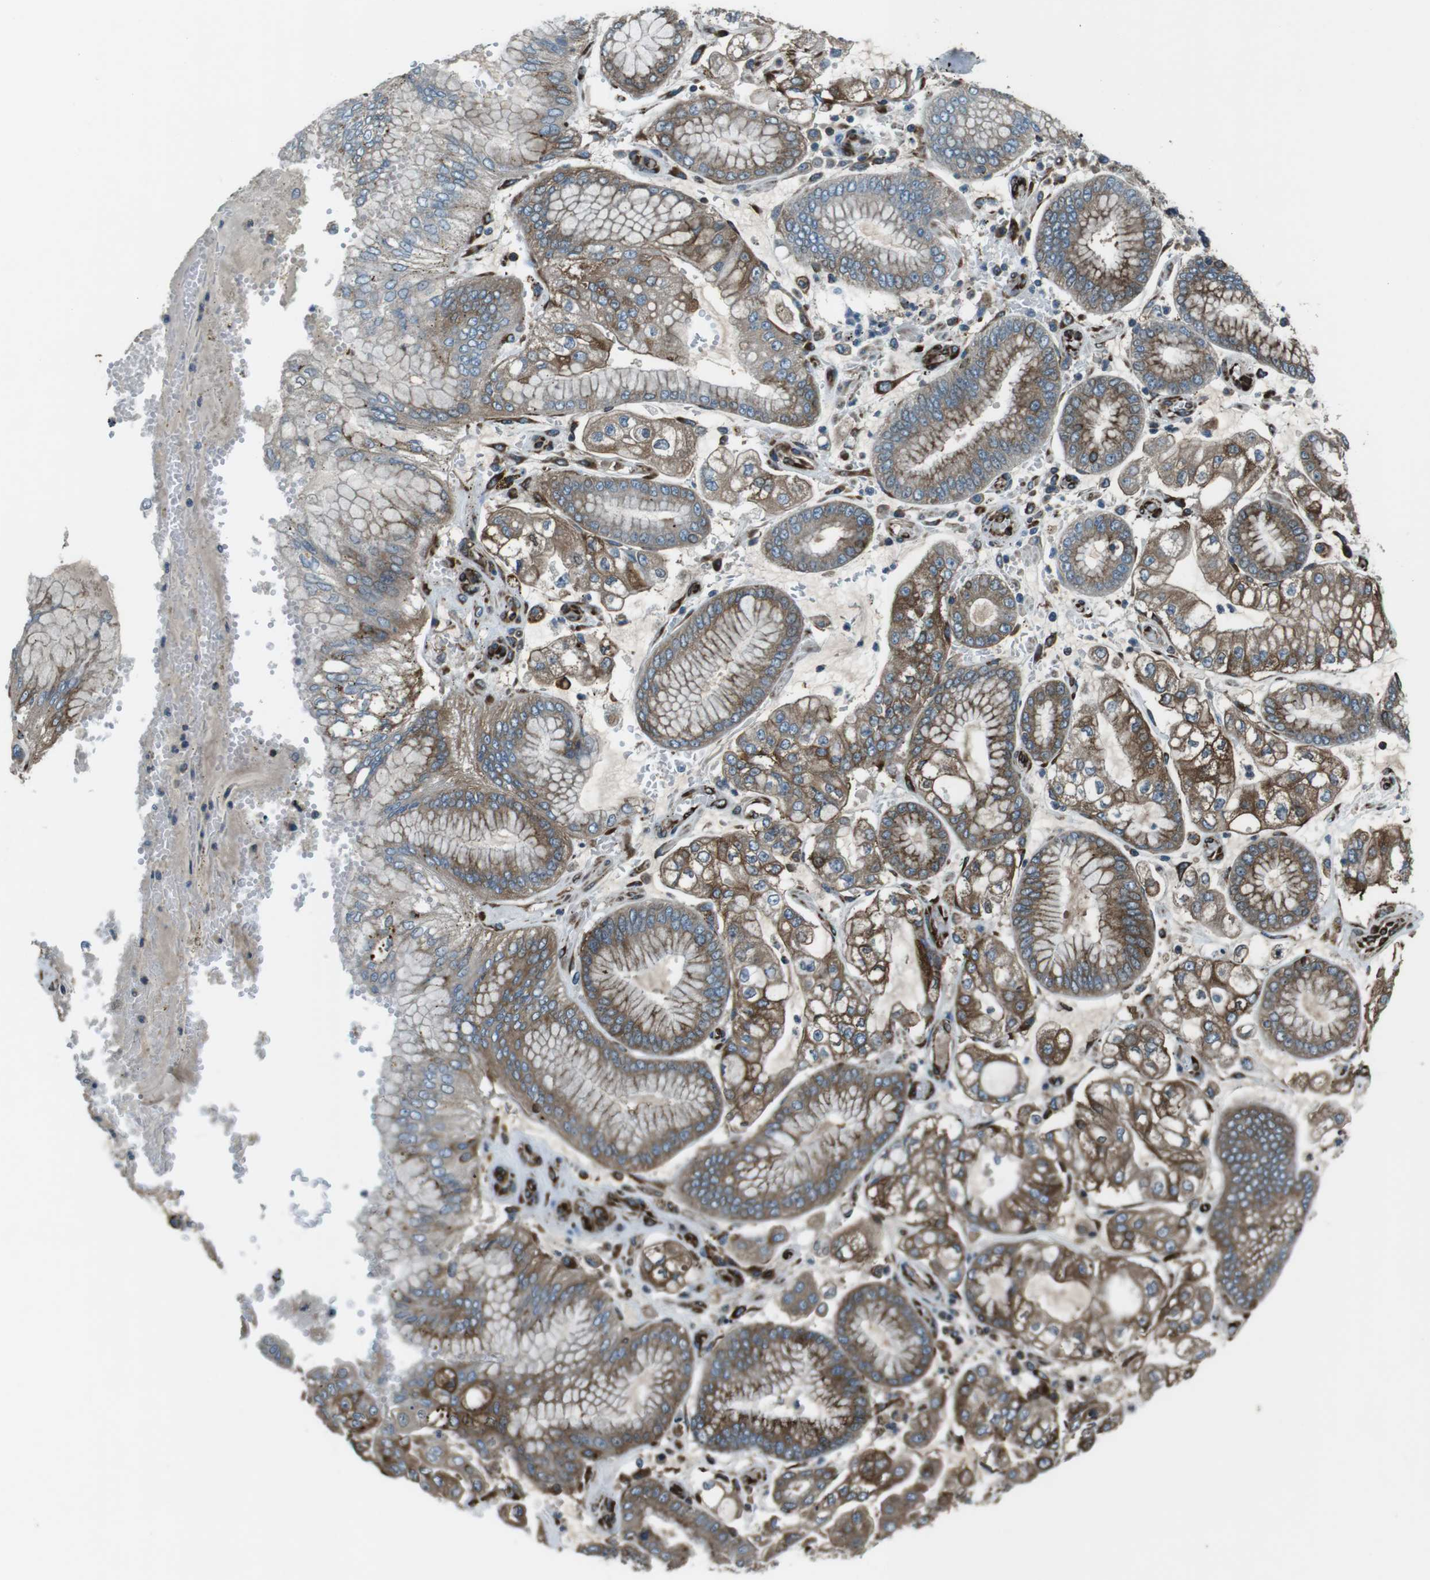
{"staining": {"intensity": "moderate", "quantity": ">75%", "location": "cytoplasmic/membranous"}, "tissue": "stomach cancer", "cell_type": "Tumor cells", "image_type": "cancer", "snomed": [{"axis": "morphology", "description": "Adenocarcinoma, NOS"}, {"axis": "topography", "description": "Stomach"}], "caption": "Immunohistochemistry (DAB (3,3'-diaminobenzidine)) staining of human stomach cancer displays moderate cytoplasmic/membranous protein staining in approximately >75% of tumor cells. The staining is performed using DAB brown chromogen to label protein expression. The nuclei are counter-stained blue using hematoxylin.", "gene": "KTN1", "patient": {"sex": "male", "age": 76}}